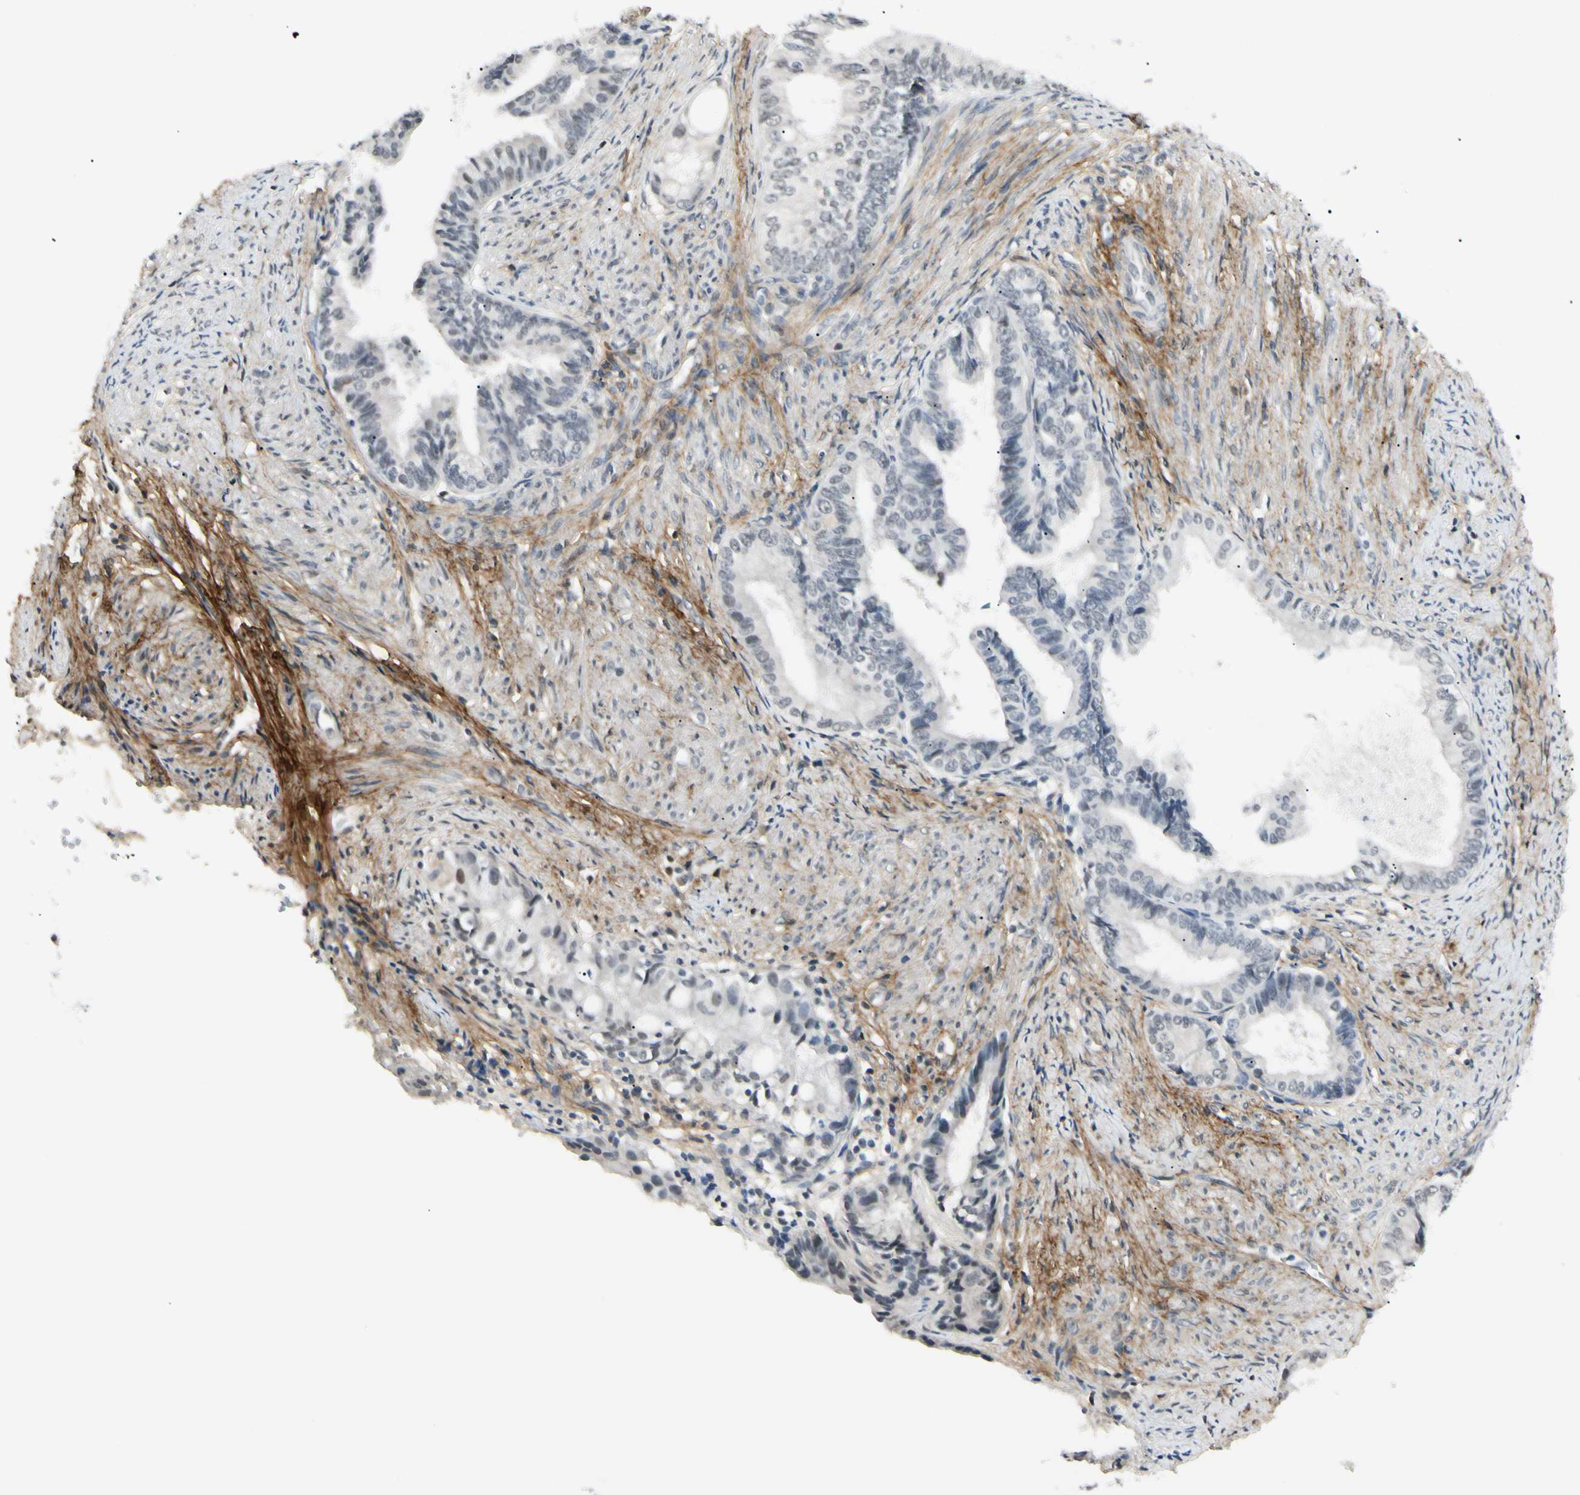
{"staining": {"intensity": "negative", "quantity": "none", "location": "none"}, "tissue": "endometrial cancer", "cell_type": "Tumor cells", "image_type": "cancer", "snomed": [{"axis": "morphology", "description": "Adenocarcinoma, NOS"}, {"axis": "topography", "description": "Endometrium"}], "caption": "Endometrial adenocarcinoma was stained to show a protein in brown. There is no significant positivity in tumor cells.", "gene": "ASPN", "patient": {"sex": "female", "age": 86}}